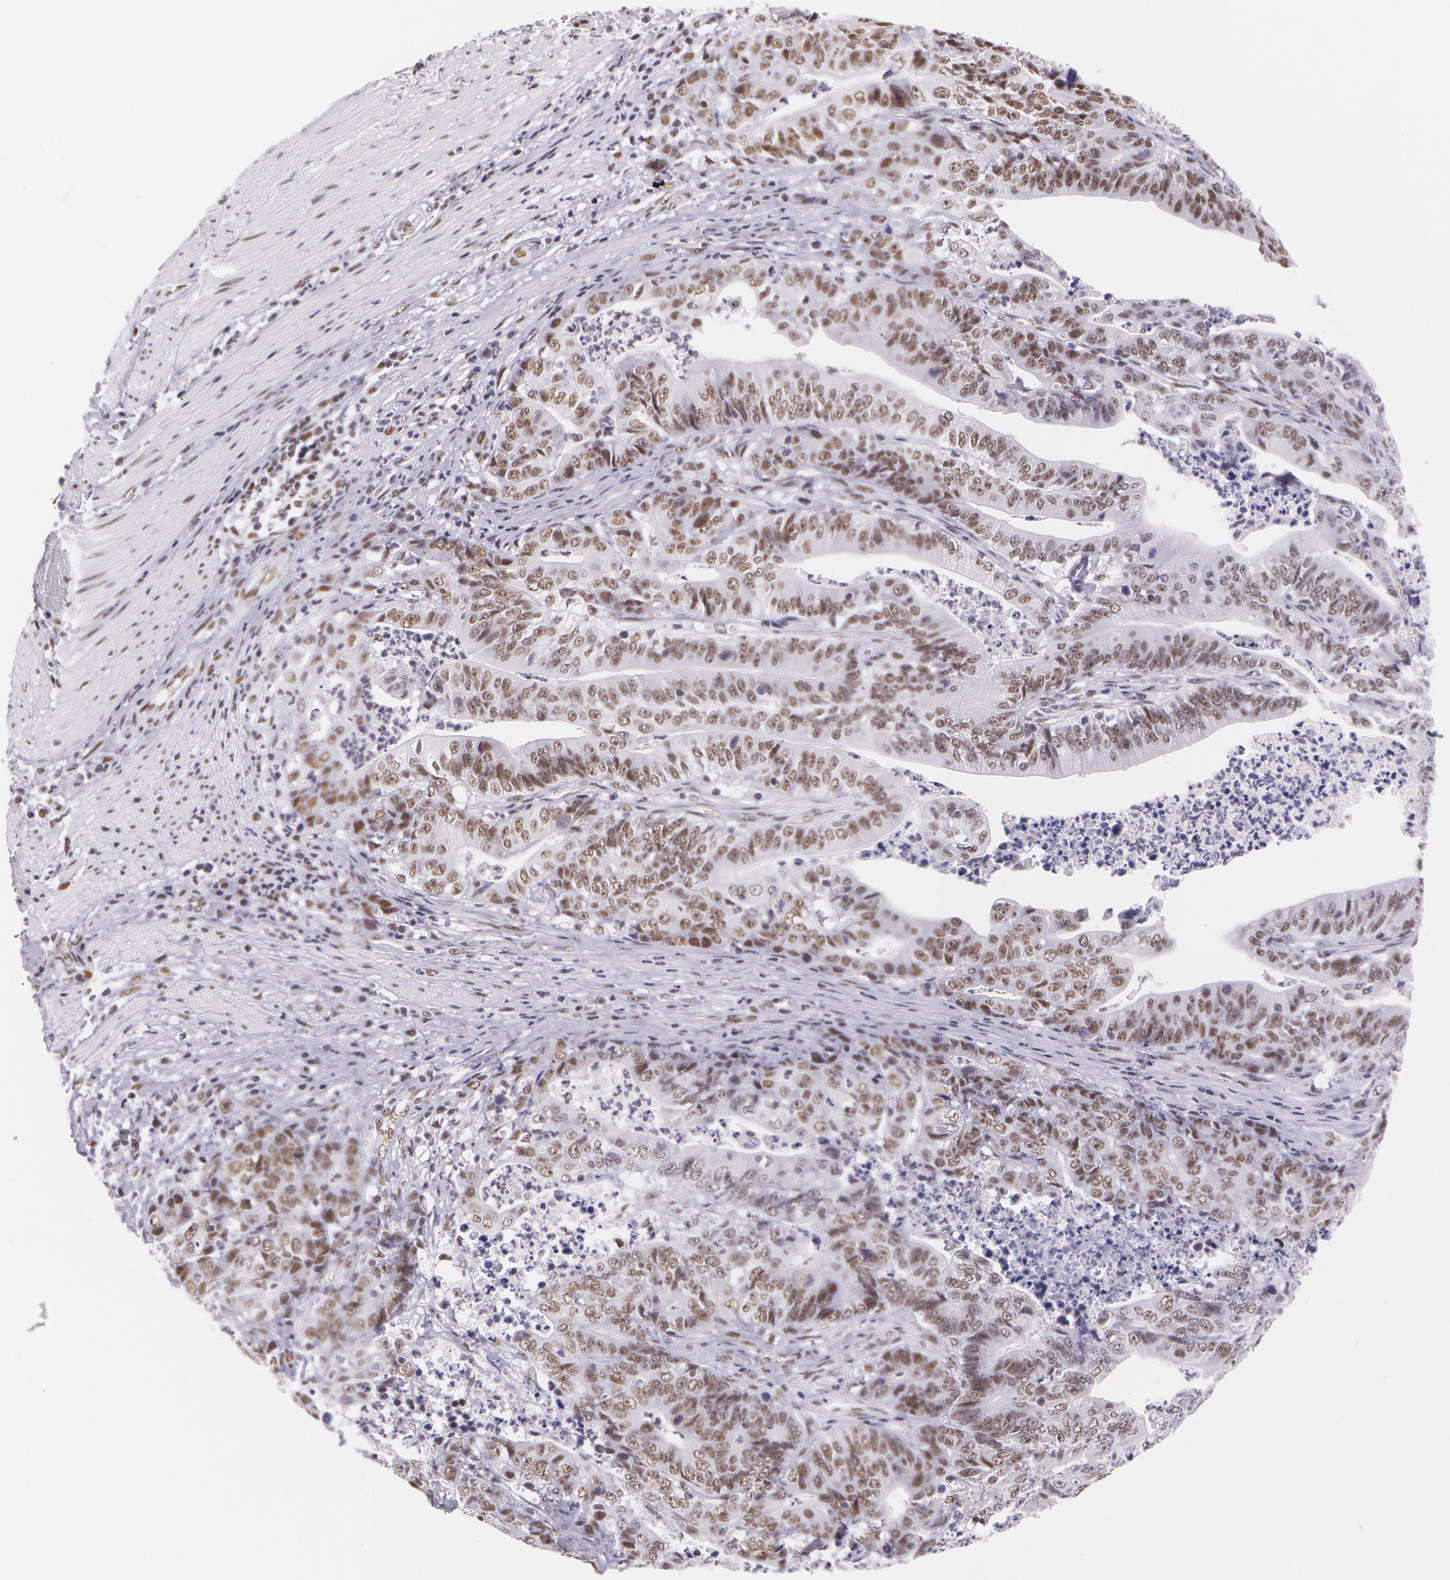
{"staining": {"intensity": "moderate", "quantity": "25%-75%", "location": "nuclear"}, "tissue": "stomach cancer", "cell_type": "Tumor cells", "image_type": "cancer", "snomed": [{"axis": "morphology", "description": "Adenocarcinoma, NOS"}, {"axis": "topography", "description": "Stomach, lower"}], "caption": "This image displays immunohistochemistry (IHC) staining of human stomach cancer (adenocarcinoma), with medium moderate nuclear positivity in about 25%-75% of tumor cells.", "gene": "NBN", "patient": {"sex": "female", "age": 86}}